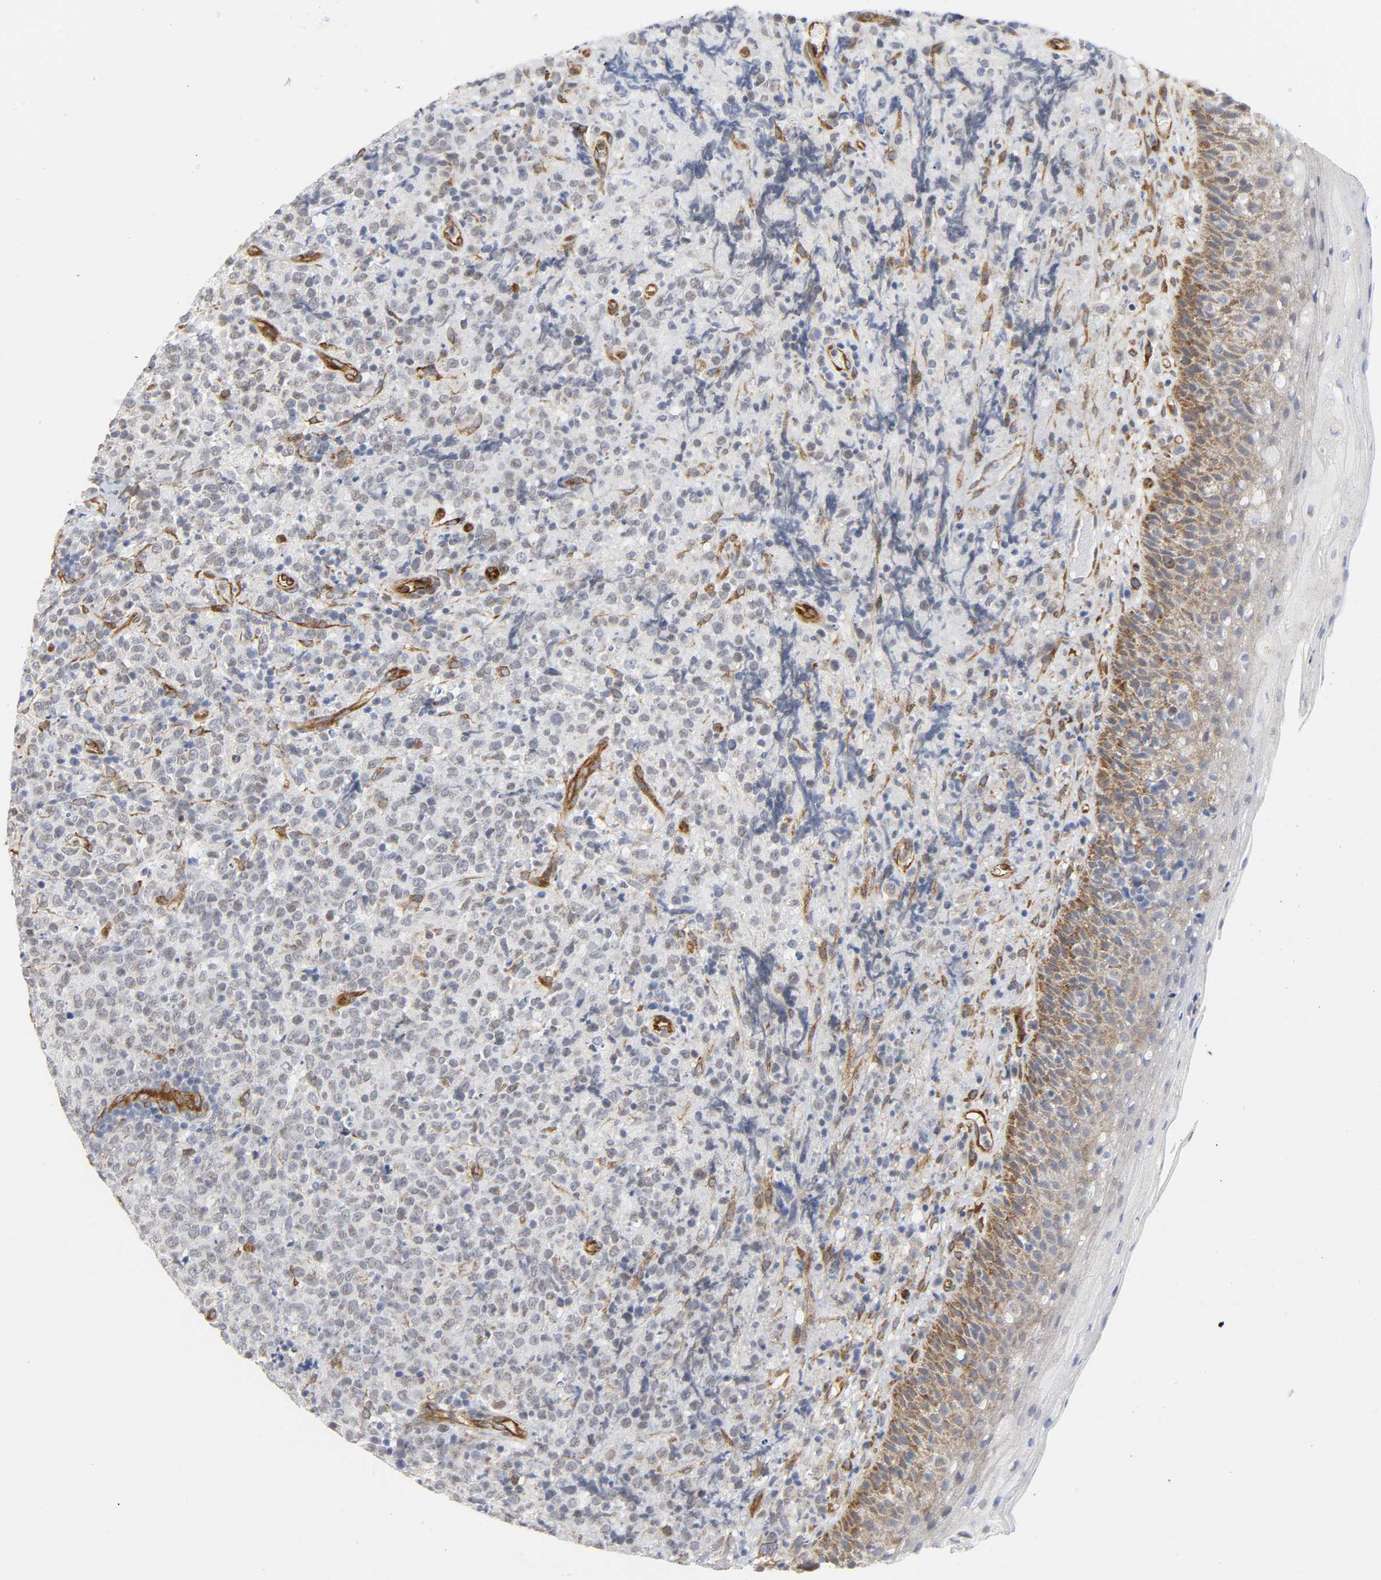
{"staining": {"intensity": "negative", "quantity": "none", "location": "none"}, "tissue": "lymphoma", "cell_type": "Tumor cells", "image_type": "cancer", "snomed": [{"axis": "morphology", "description": "Malignant lymphoma, non-Hodgkin's type, High grade"}, {"axis": "topography", "description": "Tonsil"}], "caption": "Immunohistochemical staining of lymphoma displays no significant positivity in tumor cells.", "gene": "DOCK1", "patient": {"sex": "female", "age": 36}}